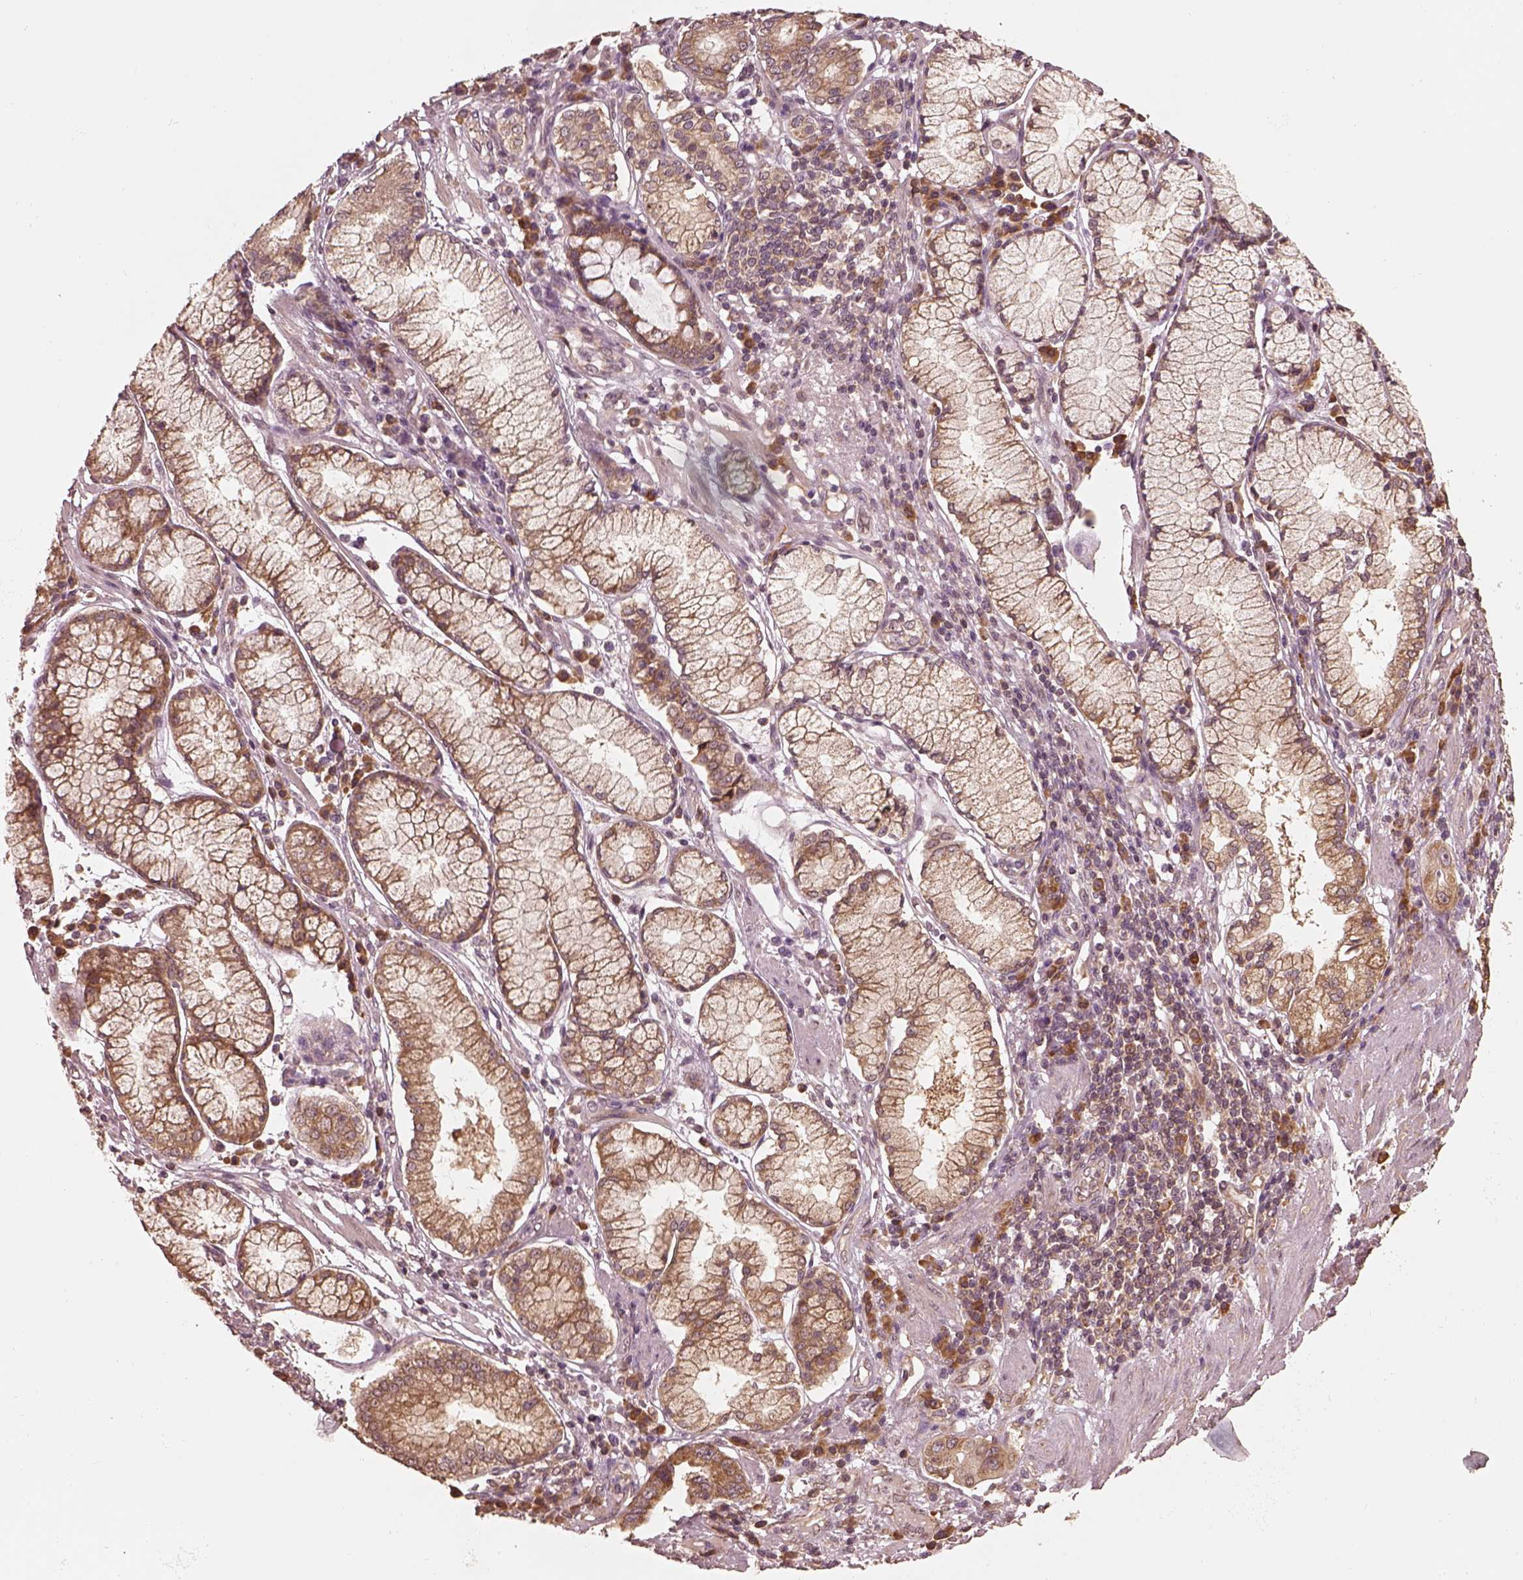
{"staining": {"intensity": "moderate", "quantity": ">75%", "location": "cytoplasmic/membranous"}, "tissue": "stomach cancer", "cell_type": "Tumor cells", "image_type": "cancer", "snomed": [{"axis": "morphology", "description": "Adenocarcinoma, NOS"}, {"axis": "topography", "description": "Stomach"}], "caption": "A micrograph showing moderate cytoplasmic/membranous staining in approximately >75% of tumor cells in stomach cancer, as visualized by brown immunohistochemical staining.", "gene": "RPS5", "patient": {"sex": "male", "age": 84}}